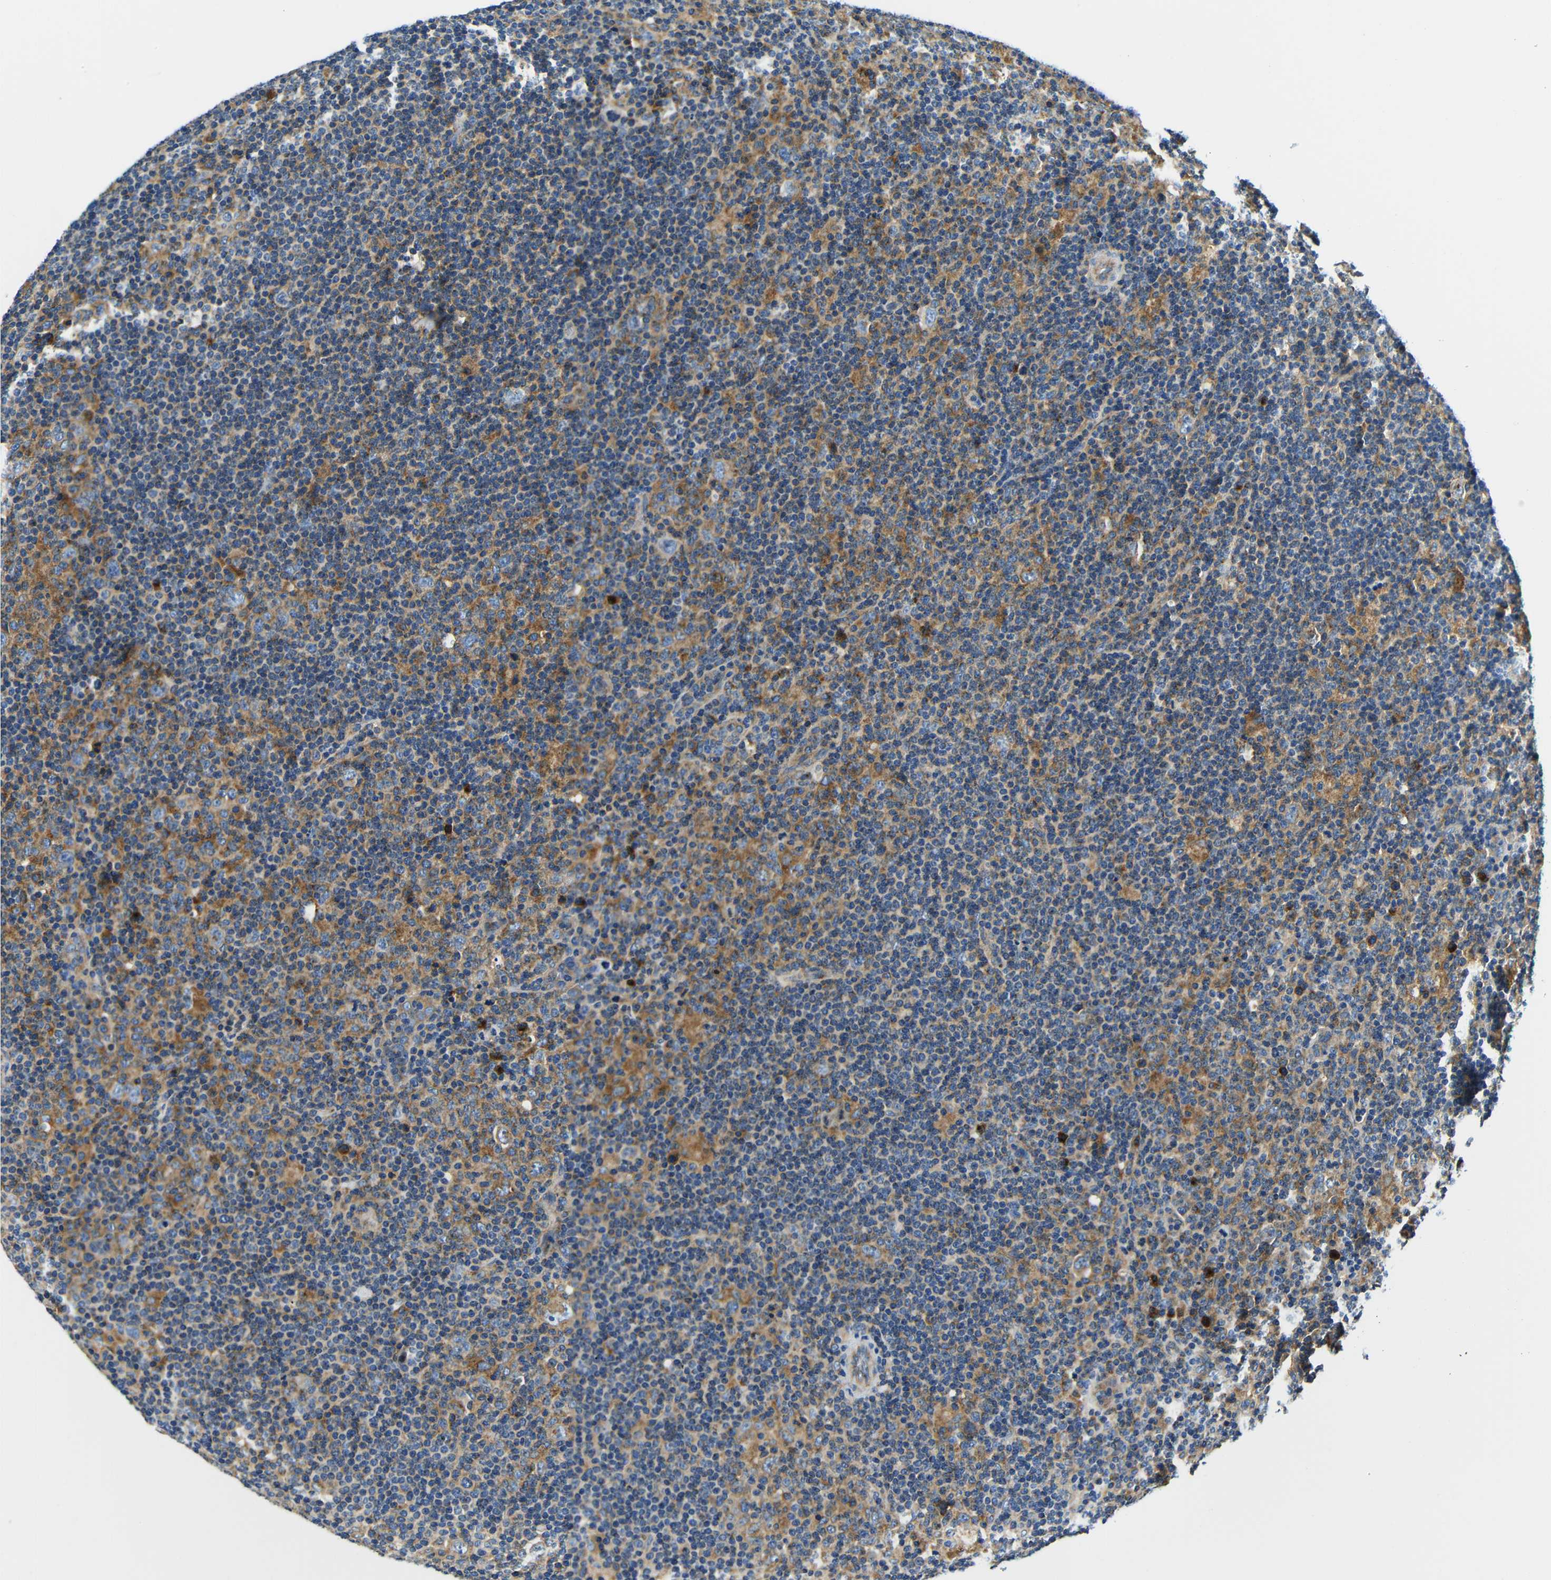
{"staining": {"intensity": "moderate", "quantity": ">75%", "location": "cytoplasmic/membranous"}, "tissue": "lymphoma", "cell_type": "Tumor cells", "image_type": "cancer", "snomed": [{"axis": "morphology", "description": "Hodgkin's disease, NOS"}, {"axis": "topography", "description": "Lymph node"}], "caption": "Immunohistochemical staining of human Hodgkin's disease exhibits moderate cytoplasmic/membranous protein expression in approximately >75% of tumor cells.", "gene": "USO1", "patient": {"sex": "female", "age": 57}}